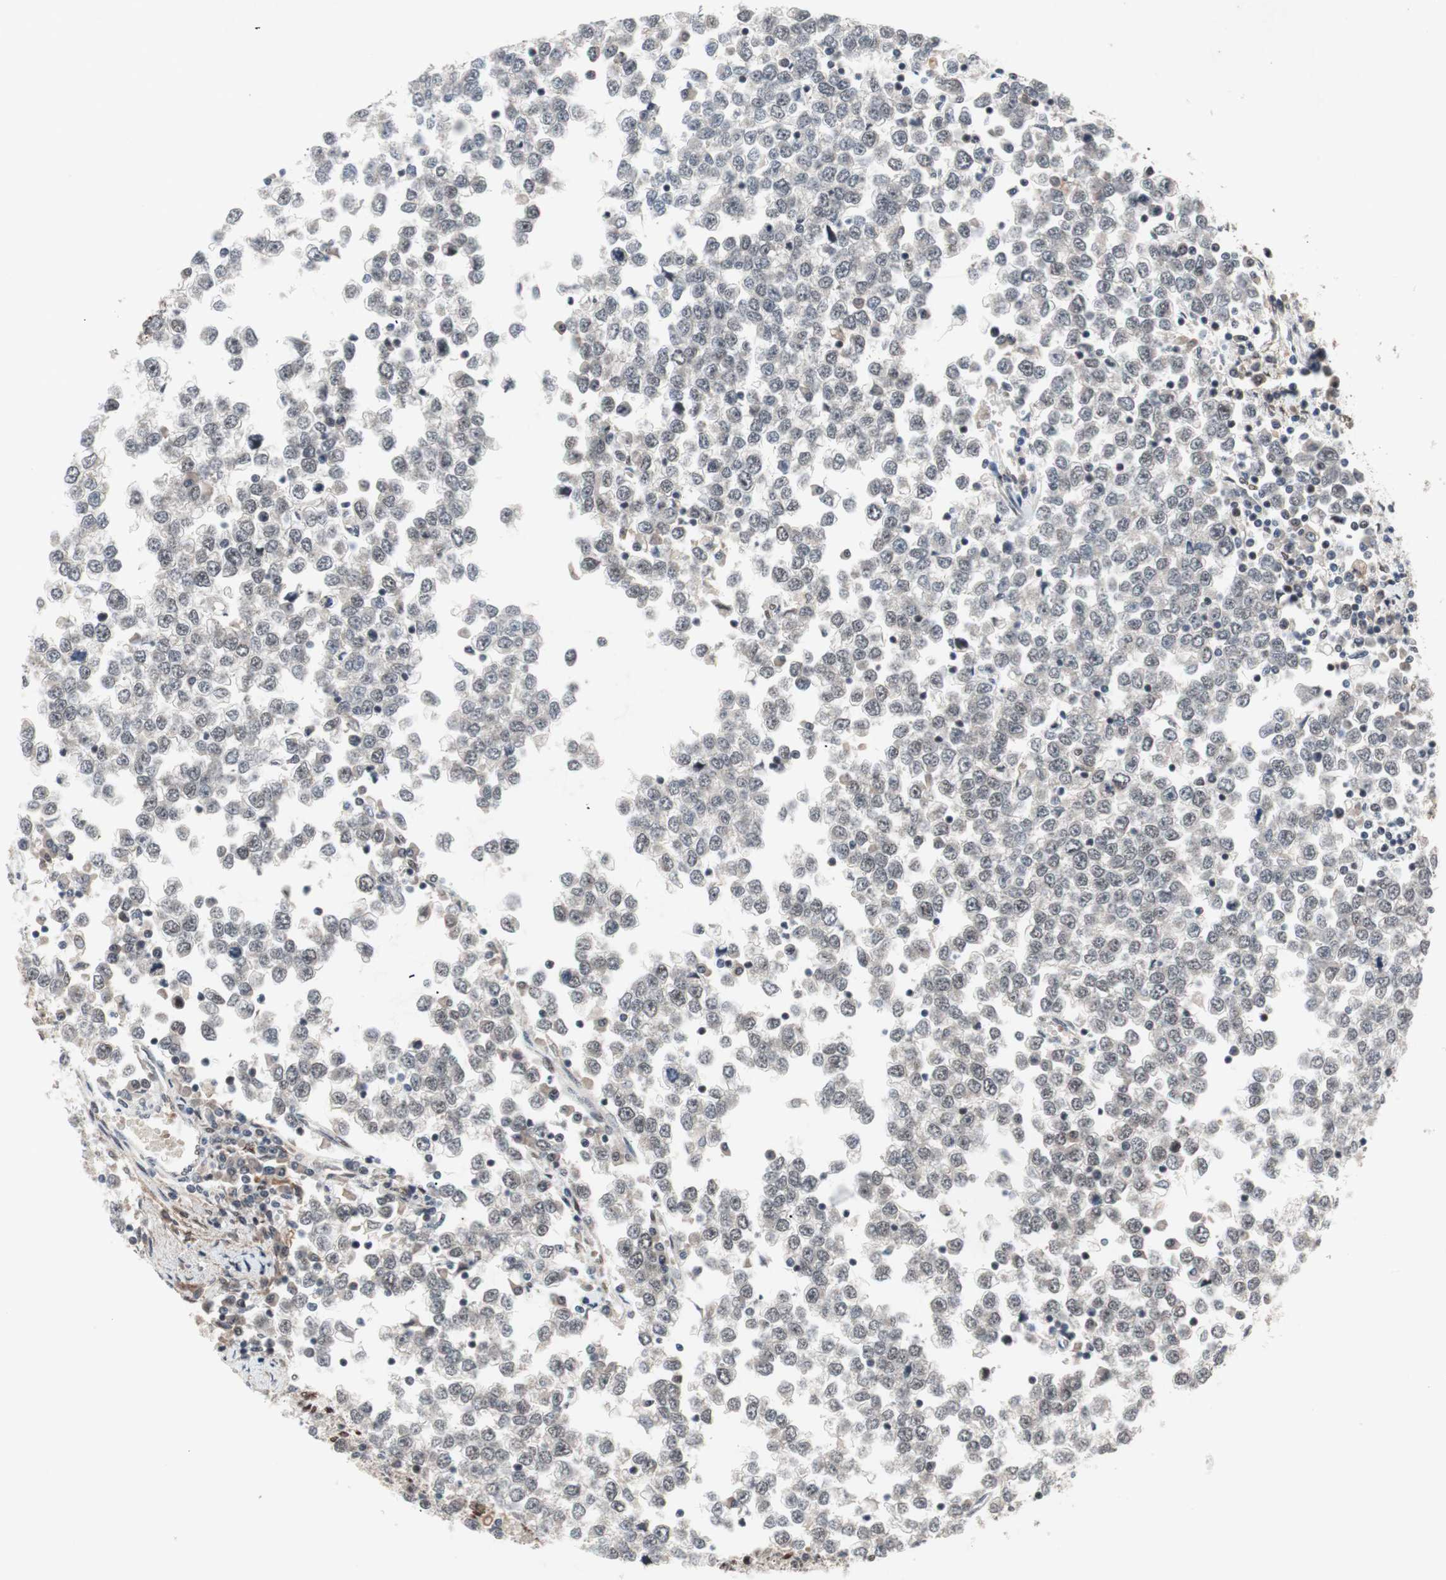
{"staining": {"intensity": "moderate", "quantity": ">75%", "location": "nuclear"}, "tissue": "testis cancer", "cell_type": "Tumor cells", "image_type": "cancer", "snomed": [{"axis": "morphology", "description": "Seminoma, NOS"}, {"axis": "topography", "description": "Testis"}], "caption": "This is an image of IHC staining of testis seminoma, which shows moderate expression in the nuclear of tumor cells.", "gene": "TCF12", "patient": {"sex": "male", "age": 65}}